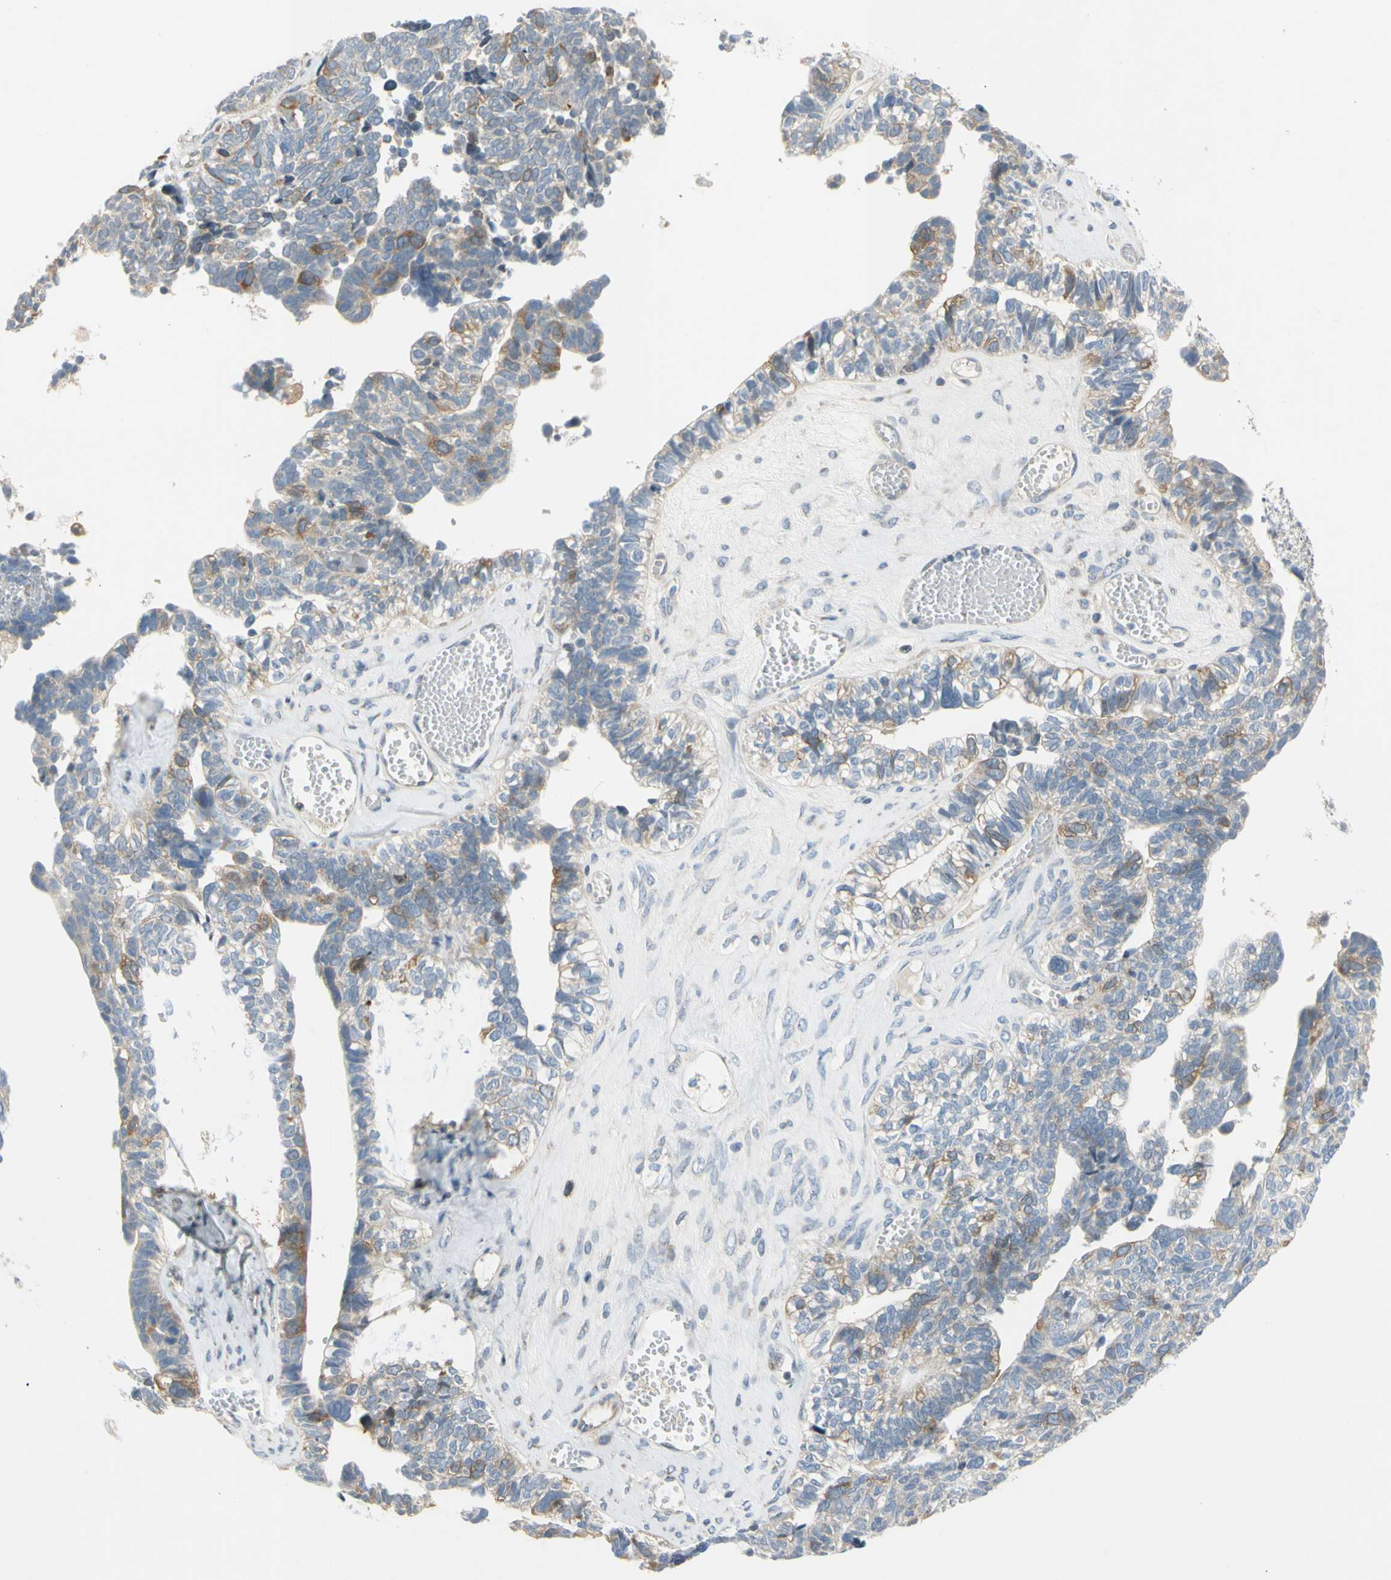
{"staining": {"intensity": "weak", "quantity": "25%-75%", "location": "cytoplasmic/membranous"}, "tissue": "ovarian cancer", "cell_type": "Tumor cells", "image_type": "cancer", "snomed": [{"axis": "morphology", "description": "Cystadenocarcinoma, serous, NOS"}, {"axis": "topography", "description": "Ovary"}], "caption": "Approximately 25%-75% of tumor cells in human ovarian cancer (serous cystadenocarcinoma) reveal weak cytoplasmic/membranous protein staining as visualized by brown immunohistochemical staining.", "gene": "CCNB2", "patient": {"sex": "female", "age": 79}}